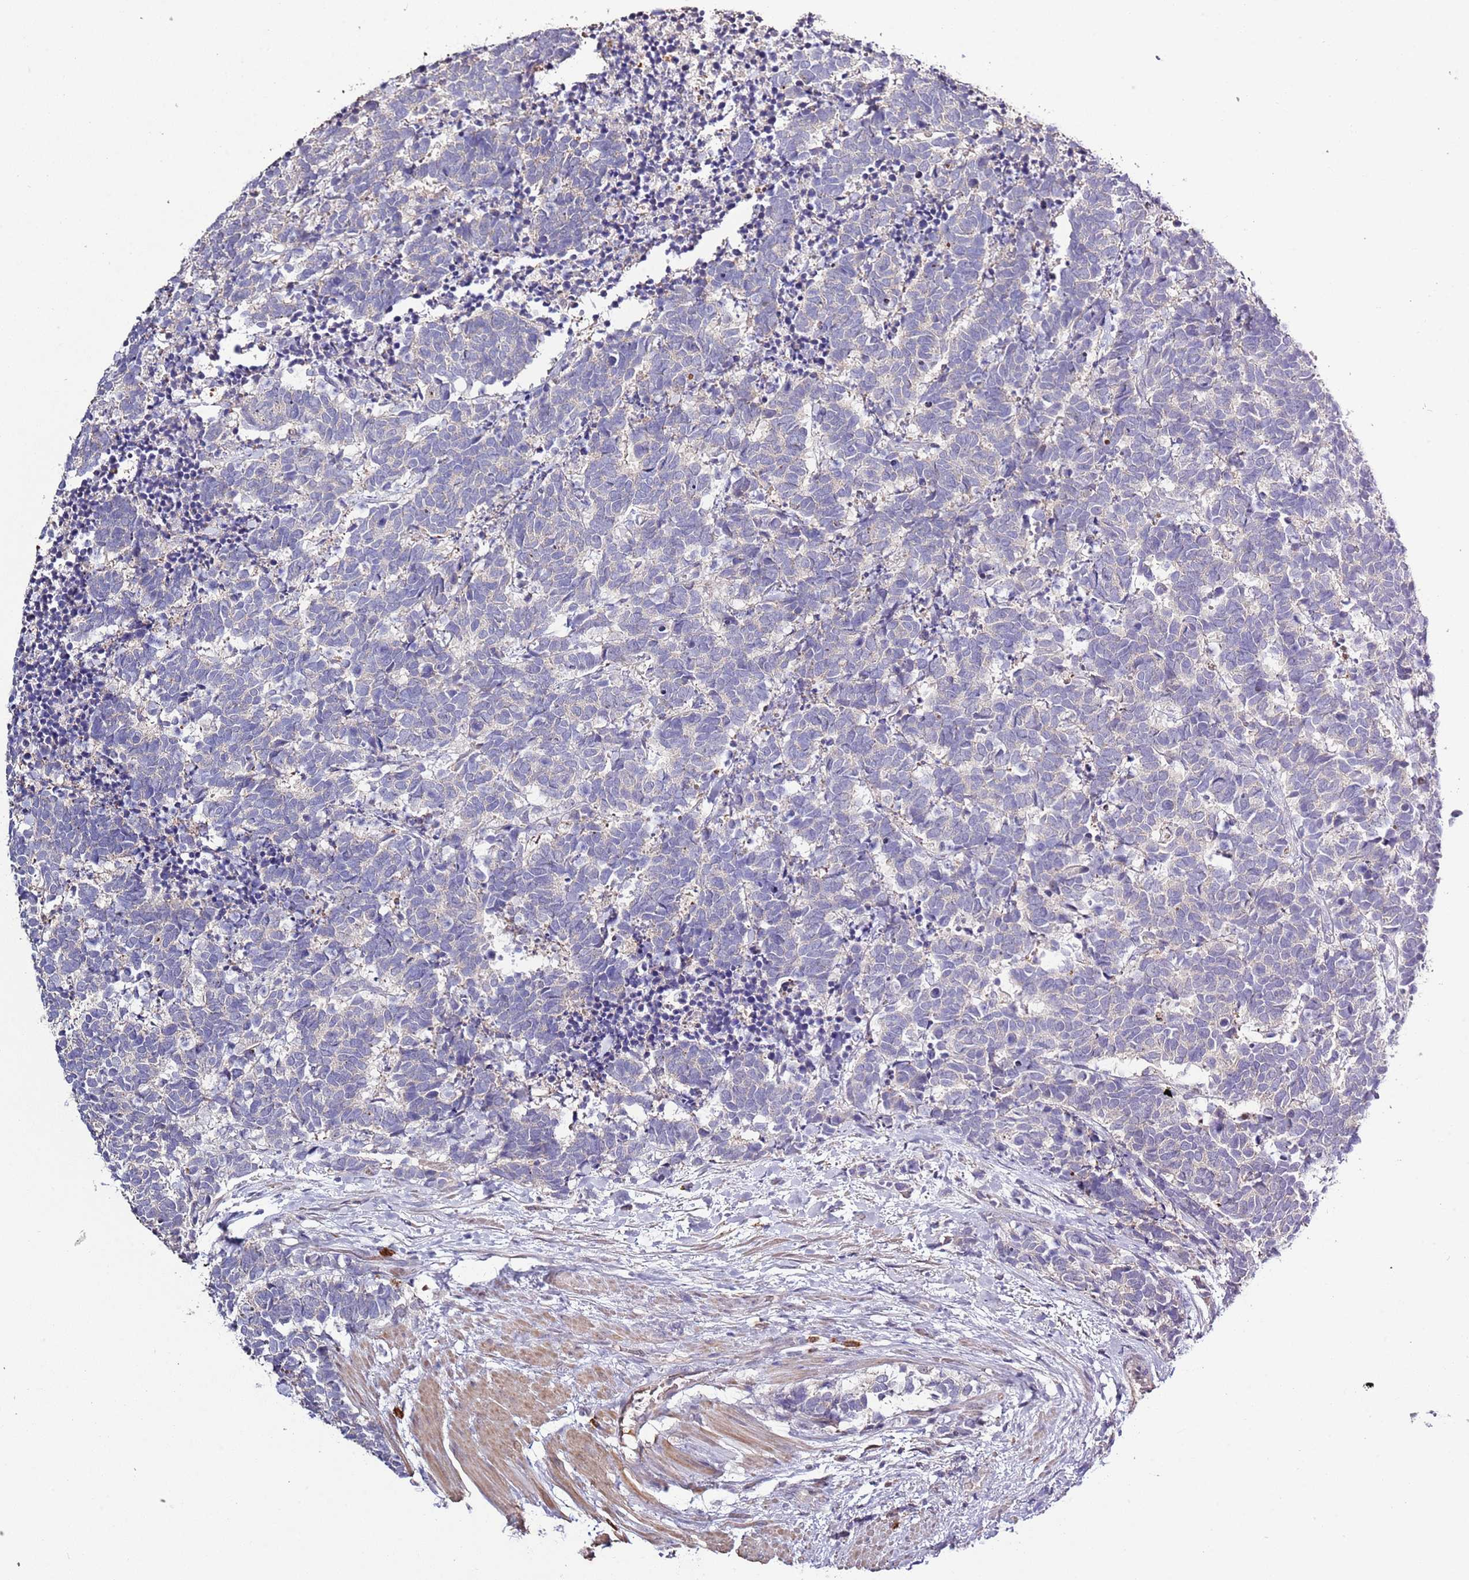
{"staining": {"intensity": "negative", "quantity": "none", "location": "none"}, "tissue": "carcinoid", "cell_type": "Tumor cells", "image_type": "cancer", "snomed": [{"axis": "morphology", "description": "Carcinoma, NOS"}, {"axis": "morphology", "description": "Carcinoid, malignant, NOS"}, {"axis": "topography", "description": "Prostate"}], "caption": "A high-resolution image shows immunohistochemistry (IHC) staining of carcinoma, which exhibits no significant positivity in tumor cells.", "gene": "P2RY13", "patient": {"sex": "male", "age": 57}}